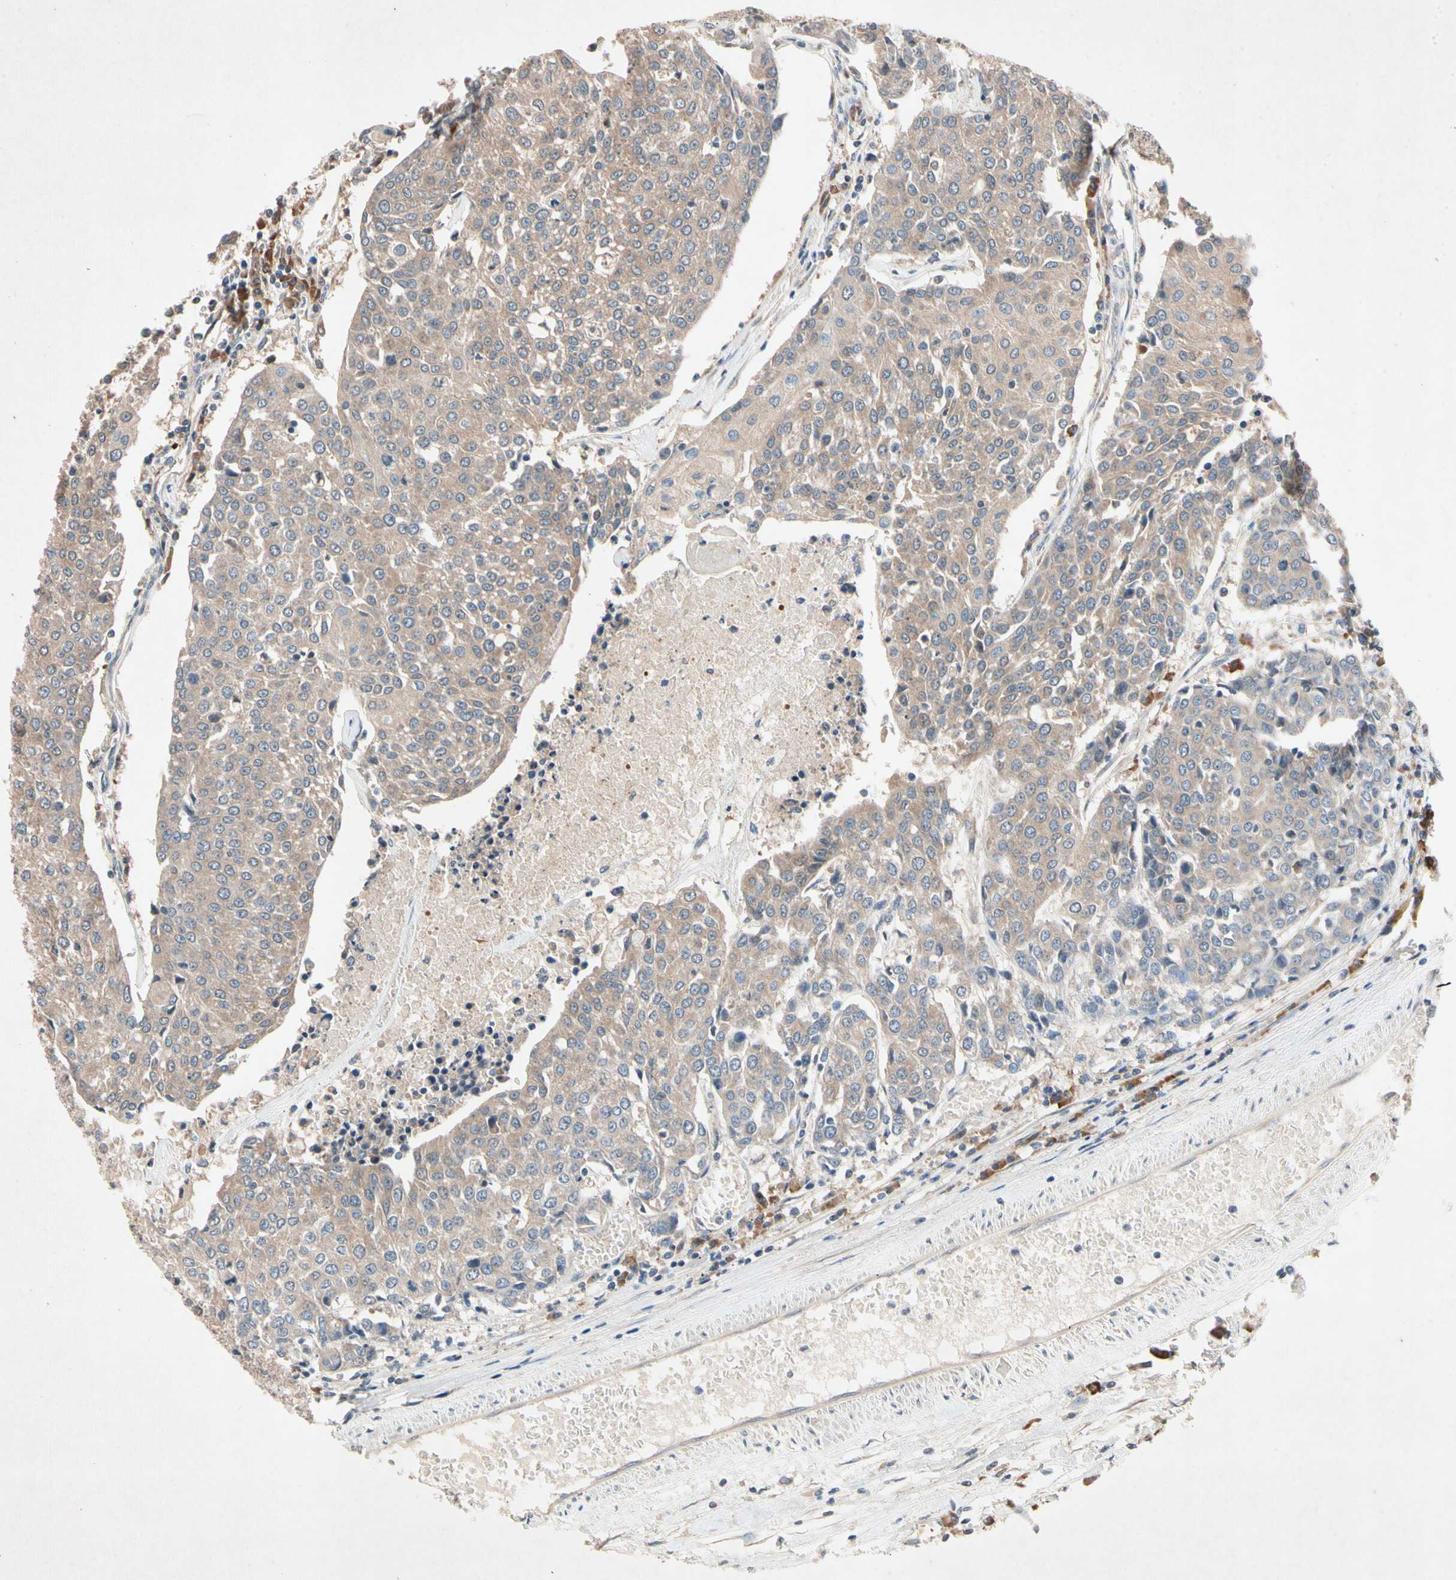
{"staining": {"intensity": "moderate", "quantity": ">75%", "location": "cytoplasmic/membranous"}, "tissue": "urothelial cancer", "cell_type": "Tumor cells", "image_type": "cancer", "snomed": [{"axis": "morphology", "description": "Urothelial carcinoma, High grade"}, {"axis": "topography", "description": "Urinary bladder"}], "caption": "Protein expression analysis of urothelial cancer exhibits moderate cytoplasmic/membranous staining in about >75% of tumor cells.", "gene": "PRDX4", "patient": {"sex": "female", "age": 85}}